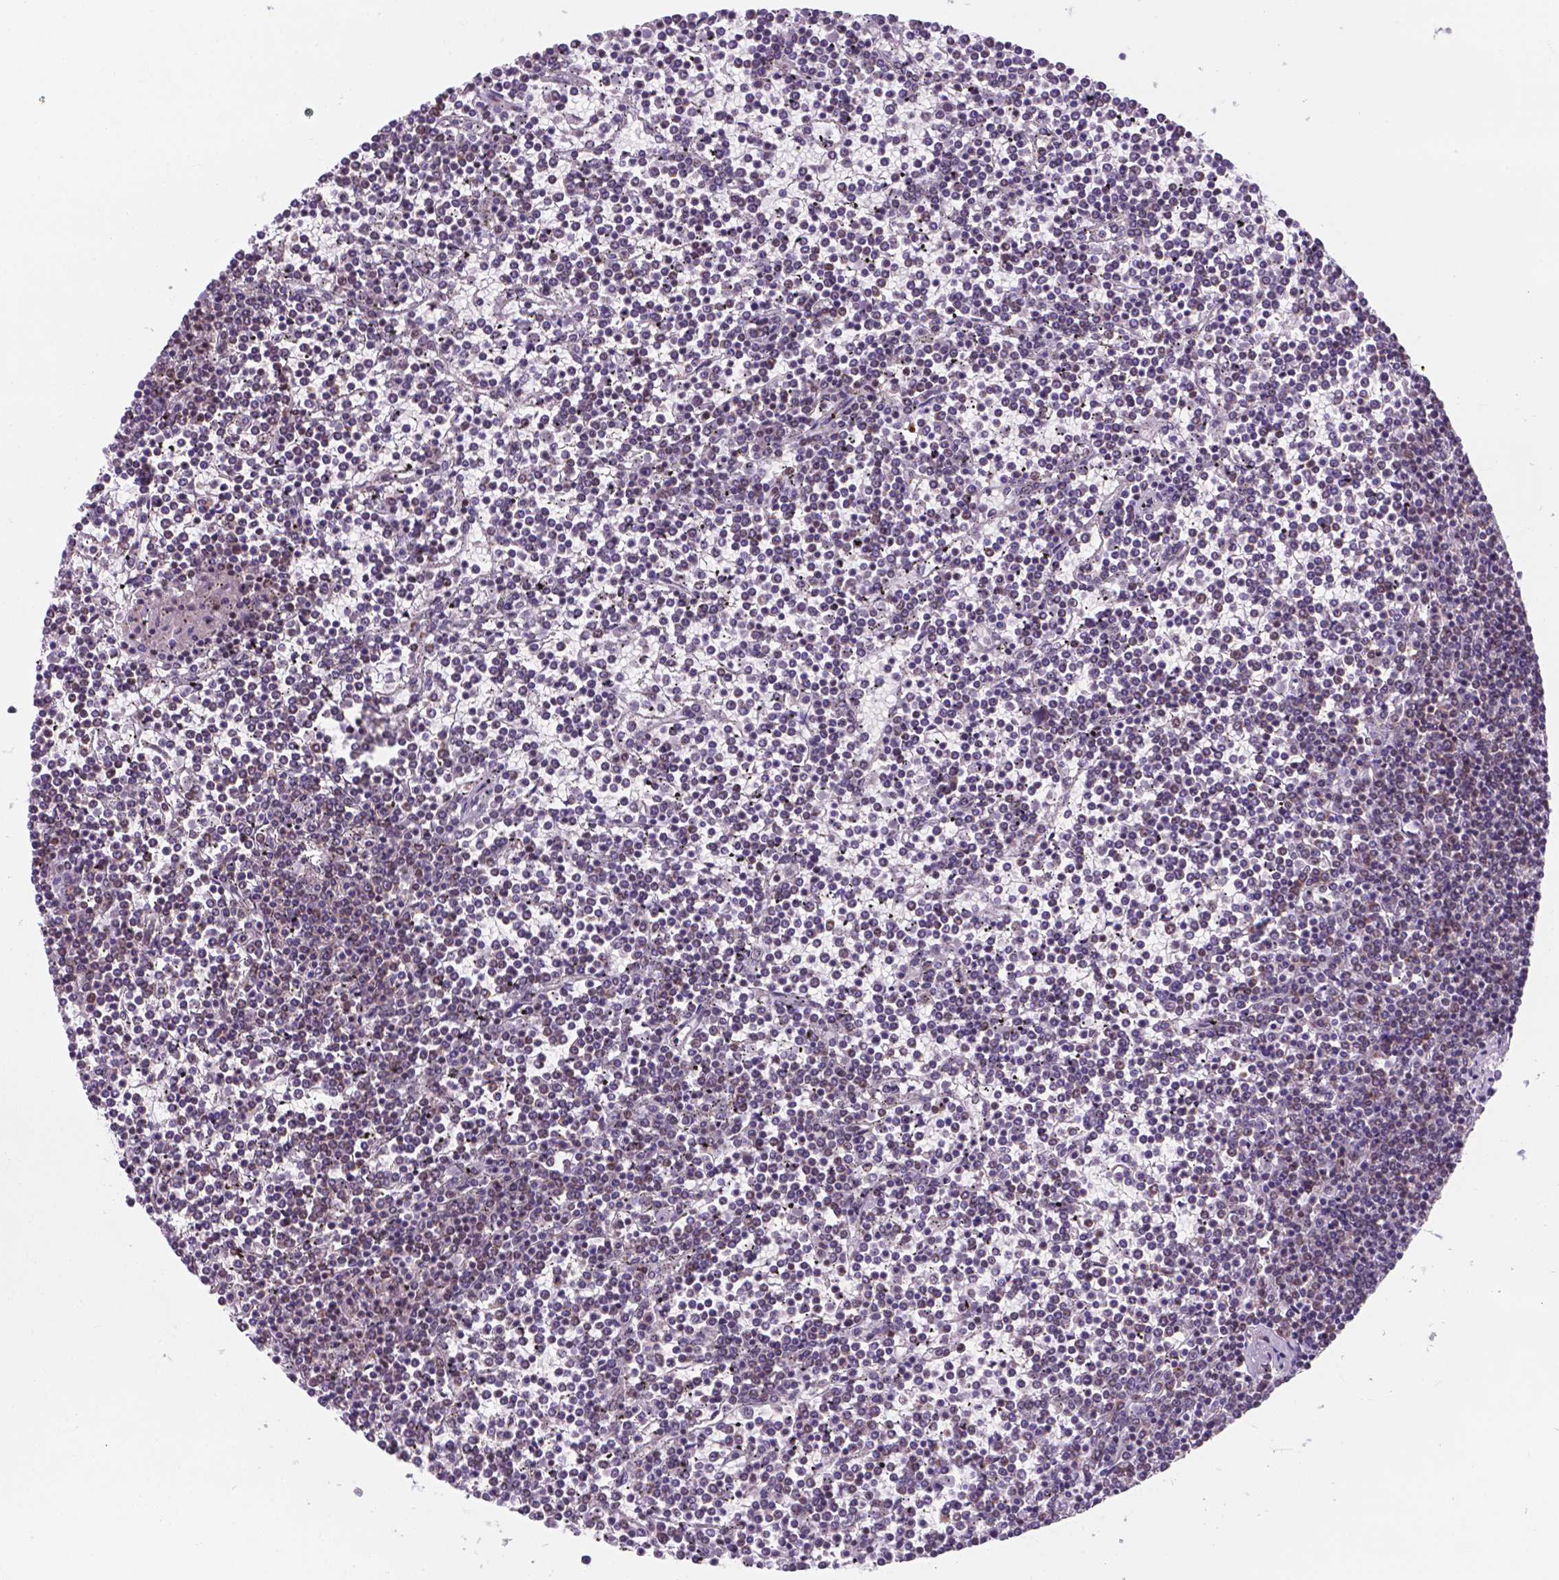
{"staining": {"intensity": "negative", "quantity": "none", "location": "none"}, "tissue": "lymphoma", "cell_type": "Tumor cells", "image_type": "cancer", "snomed": [{"axis": "morphology", "description": "Malignant lymphoma, non-Hodgkin's type, Low grade"}, {"axis": "topography", "description": "Spleen"}], "caption": "Immunohistochemical staining of malignant lymphoma, non-Hodgkin's type (low-grade) demonstrates no significant staining in tumor cells. Nuclei are stained in blue.", "gene": "BCAS2", "patient": {"sex": "female", "age": 19}}